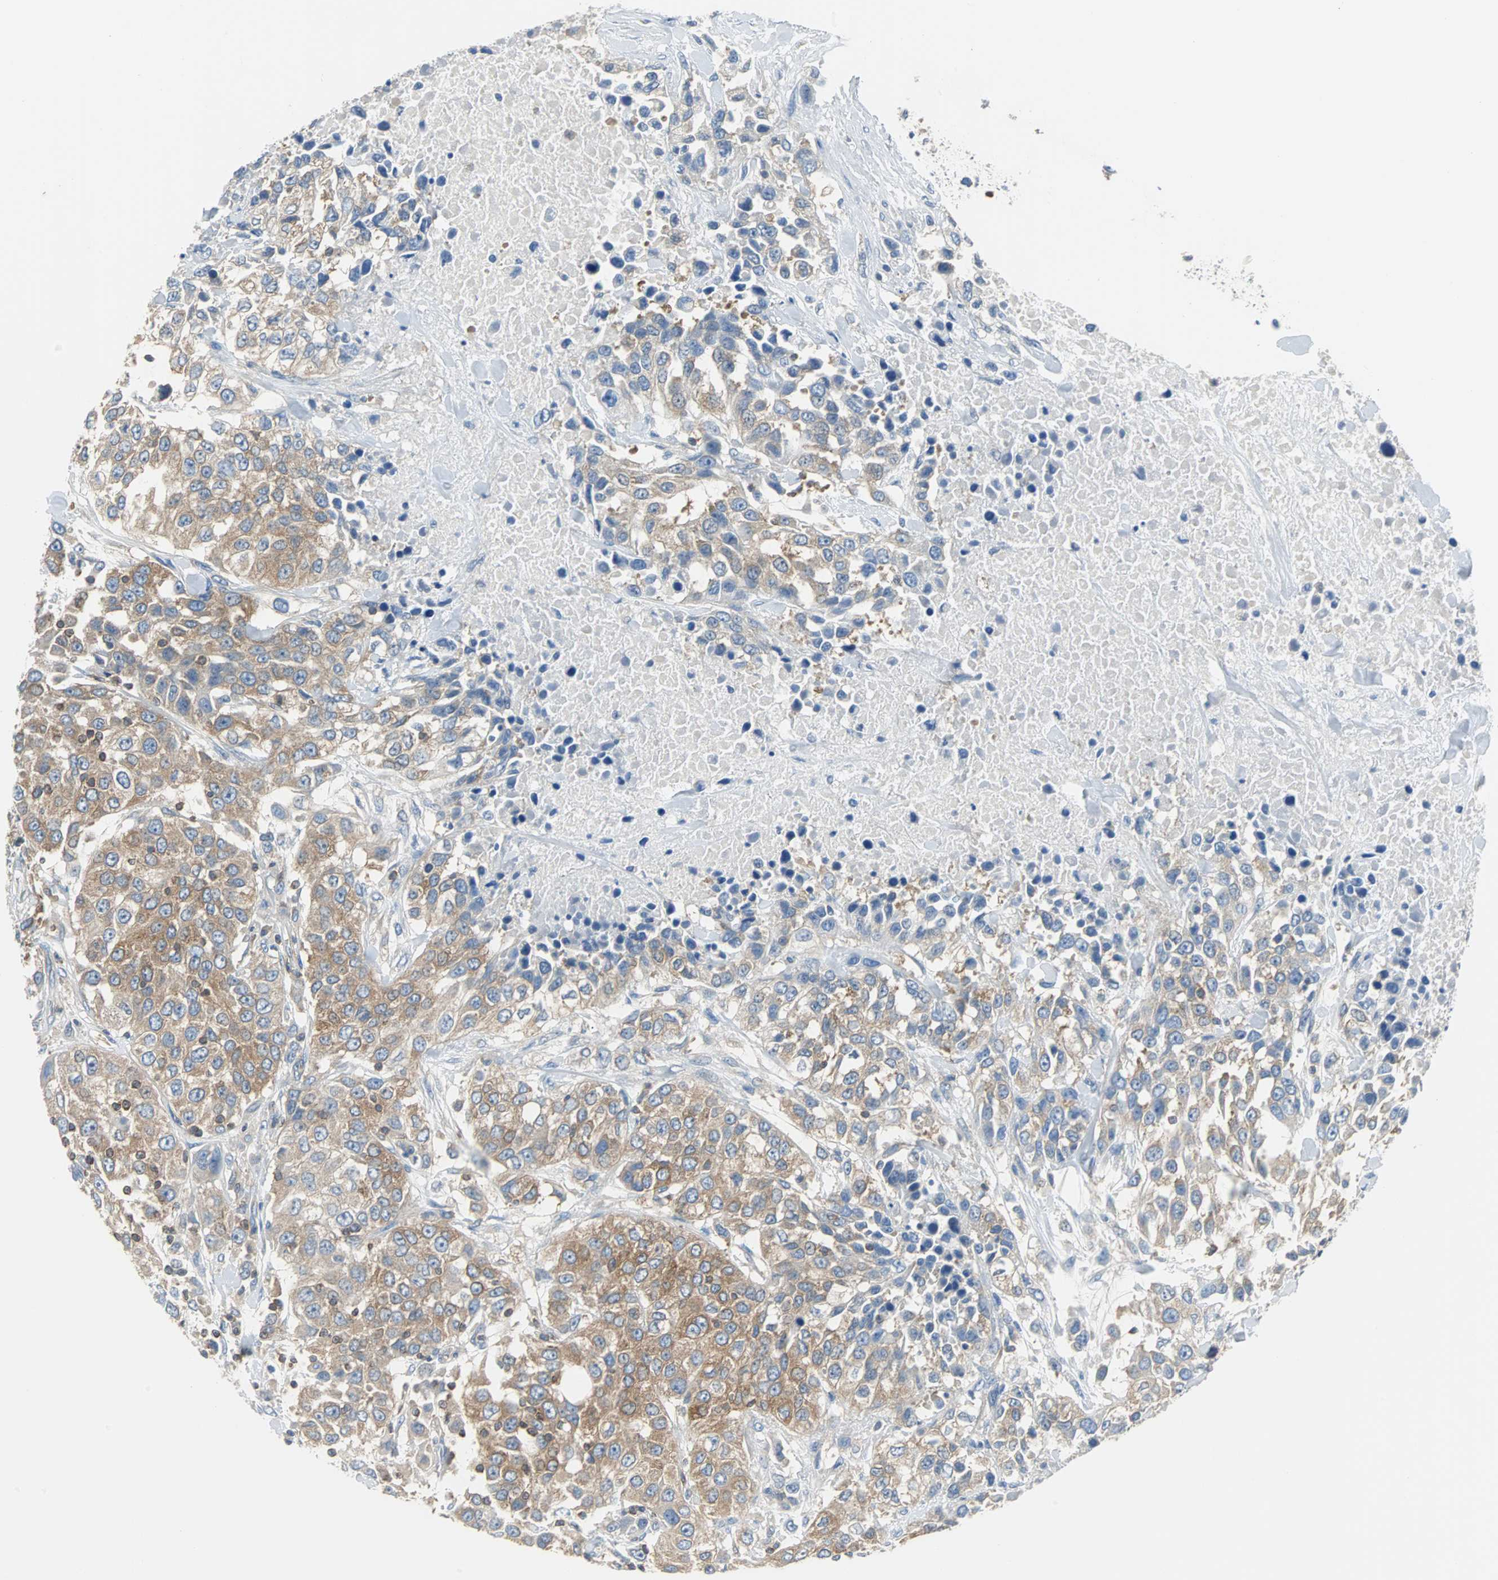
{"staining": {"intensity": "weak", "quantity": ">75%", "location": "cytoplasmic/membranous"}, "tissue": "urothelial cancer", "cell_type": "Tumor cells", "image_type": "cancer", "snomed": [{"axis": "morphology", "description": "Urothelial carcinoma, High grade"}, {"axis": "topography", "description": "Urinary bladder"}], "caption": "DAB immunohistochemical staining of human urothelial cancer shows weak cytoplasmic/membranous protein positivity in about >75% of tumor cells.", "gene": "TSC22D4", "patient": {"sex": "female", "age": 80}}